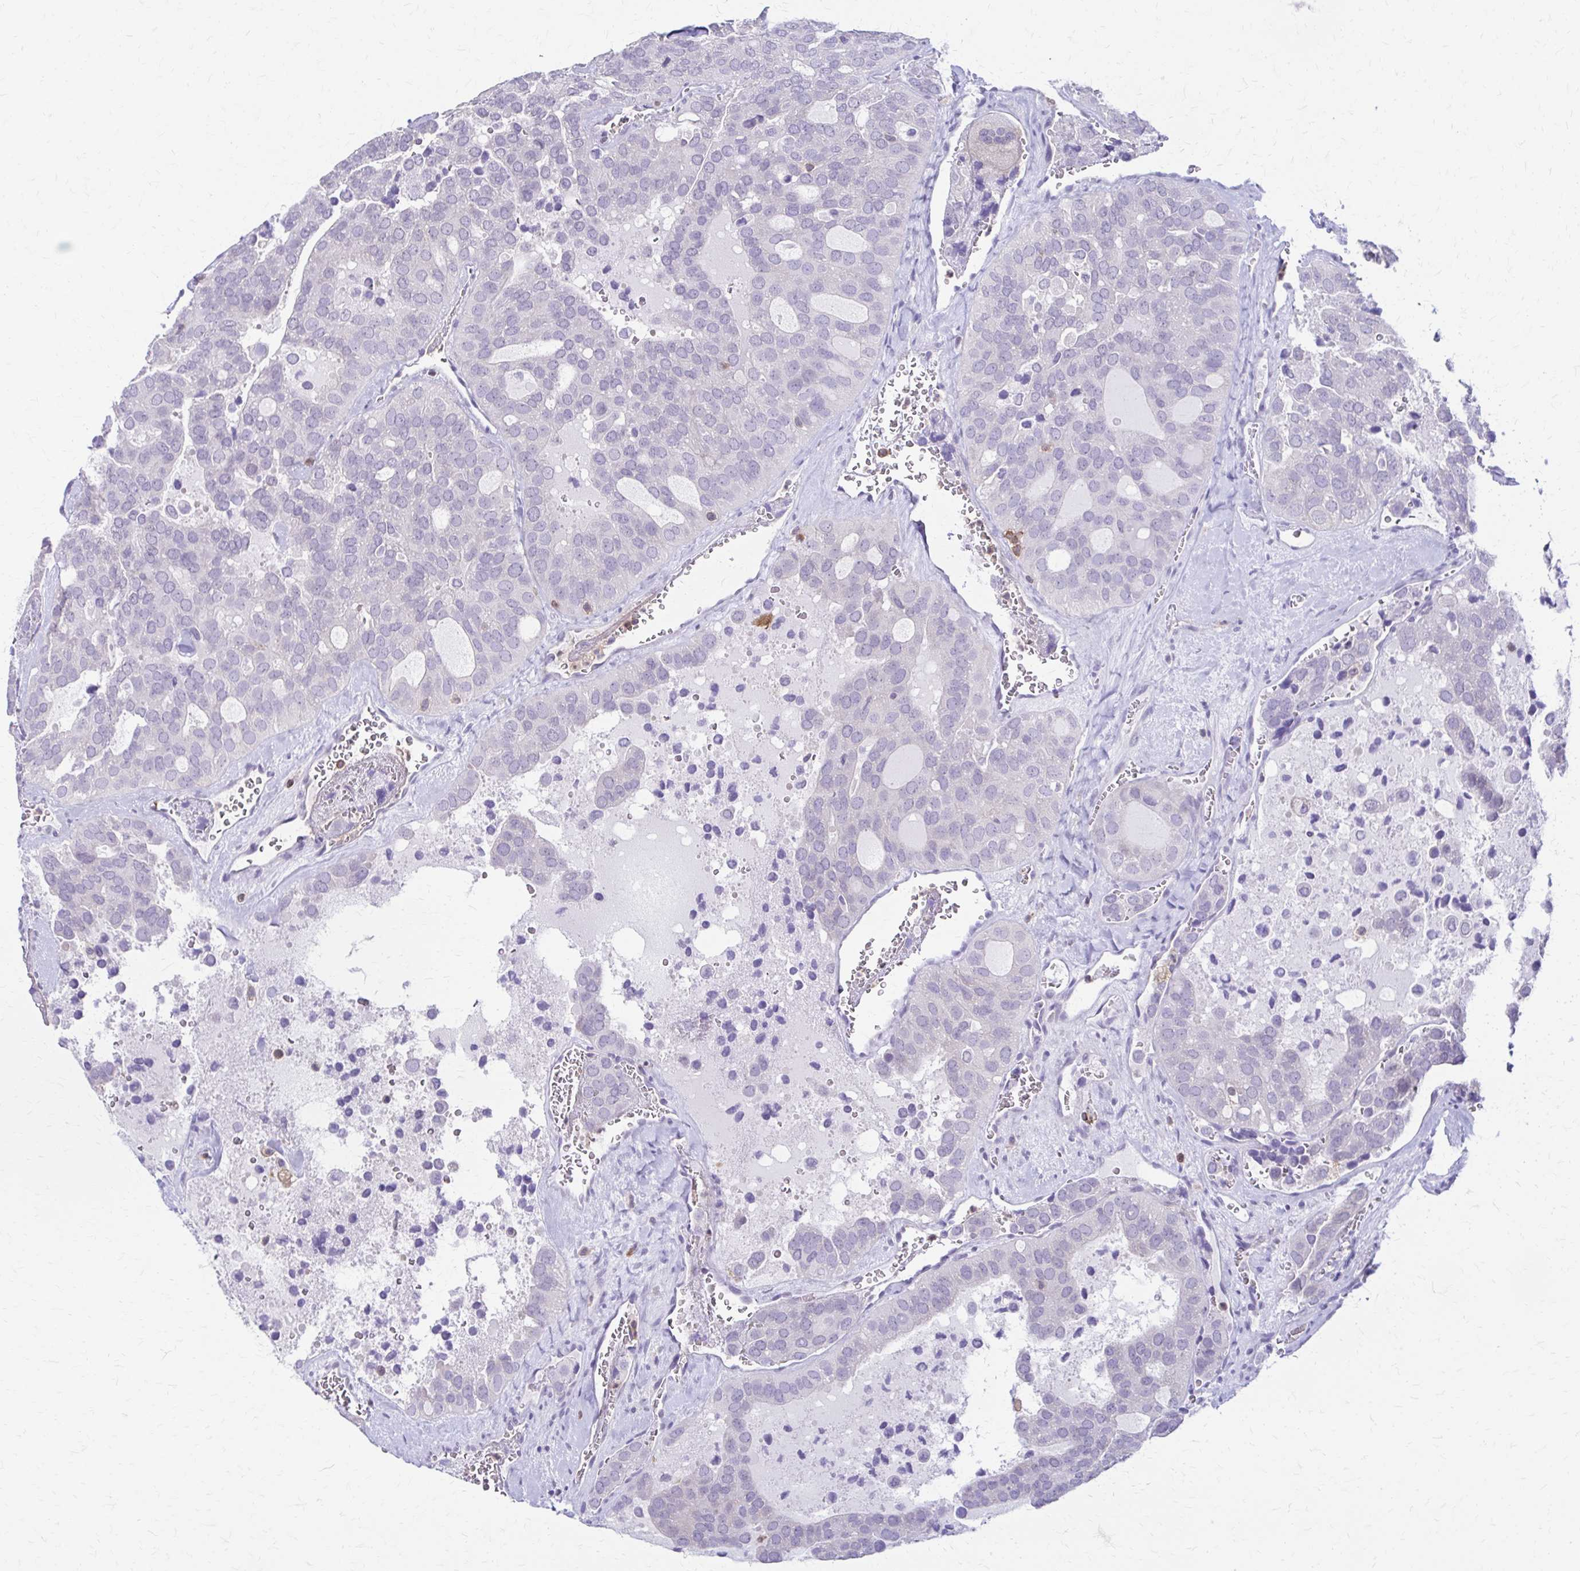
{"staining": {"intensity": "negative", "quantity": "none", "location": "none"}, "tissue": "thyroid cancer", "cell_type": "Tumor cells", "image_type": "cancer", "snomed": [{"axis": "morphology", "description": "Follicular adenoma carcinoma, NOS"}, {"axis": "topography", "description": "Thyroid gland"}], "caption": "Image shows no significant protein staining in tumor cells of thyroid follicular adenoma carcinoma.", "gene": "PIK3AP1", "patient": {"sex": "male", "age": 75}}